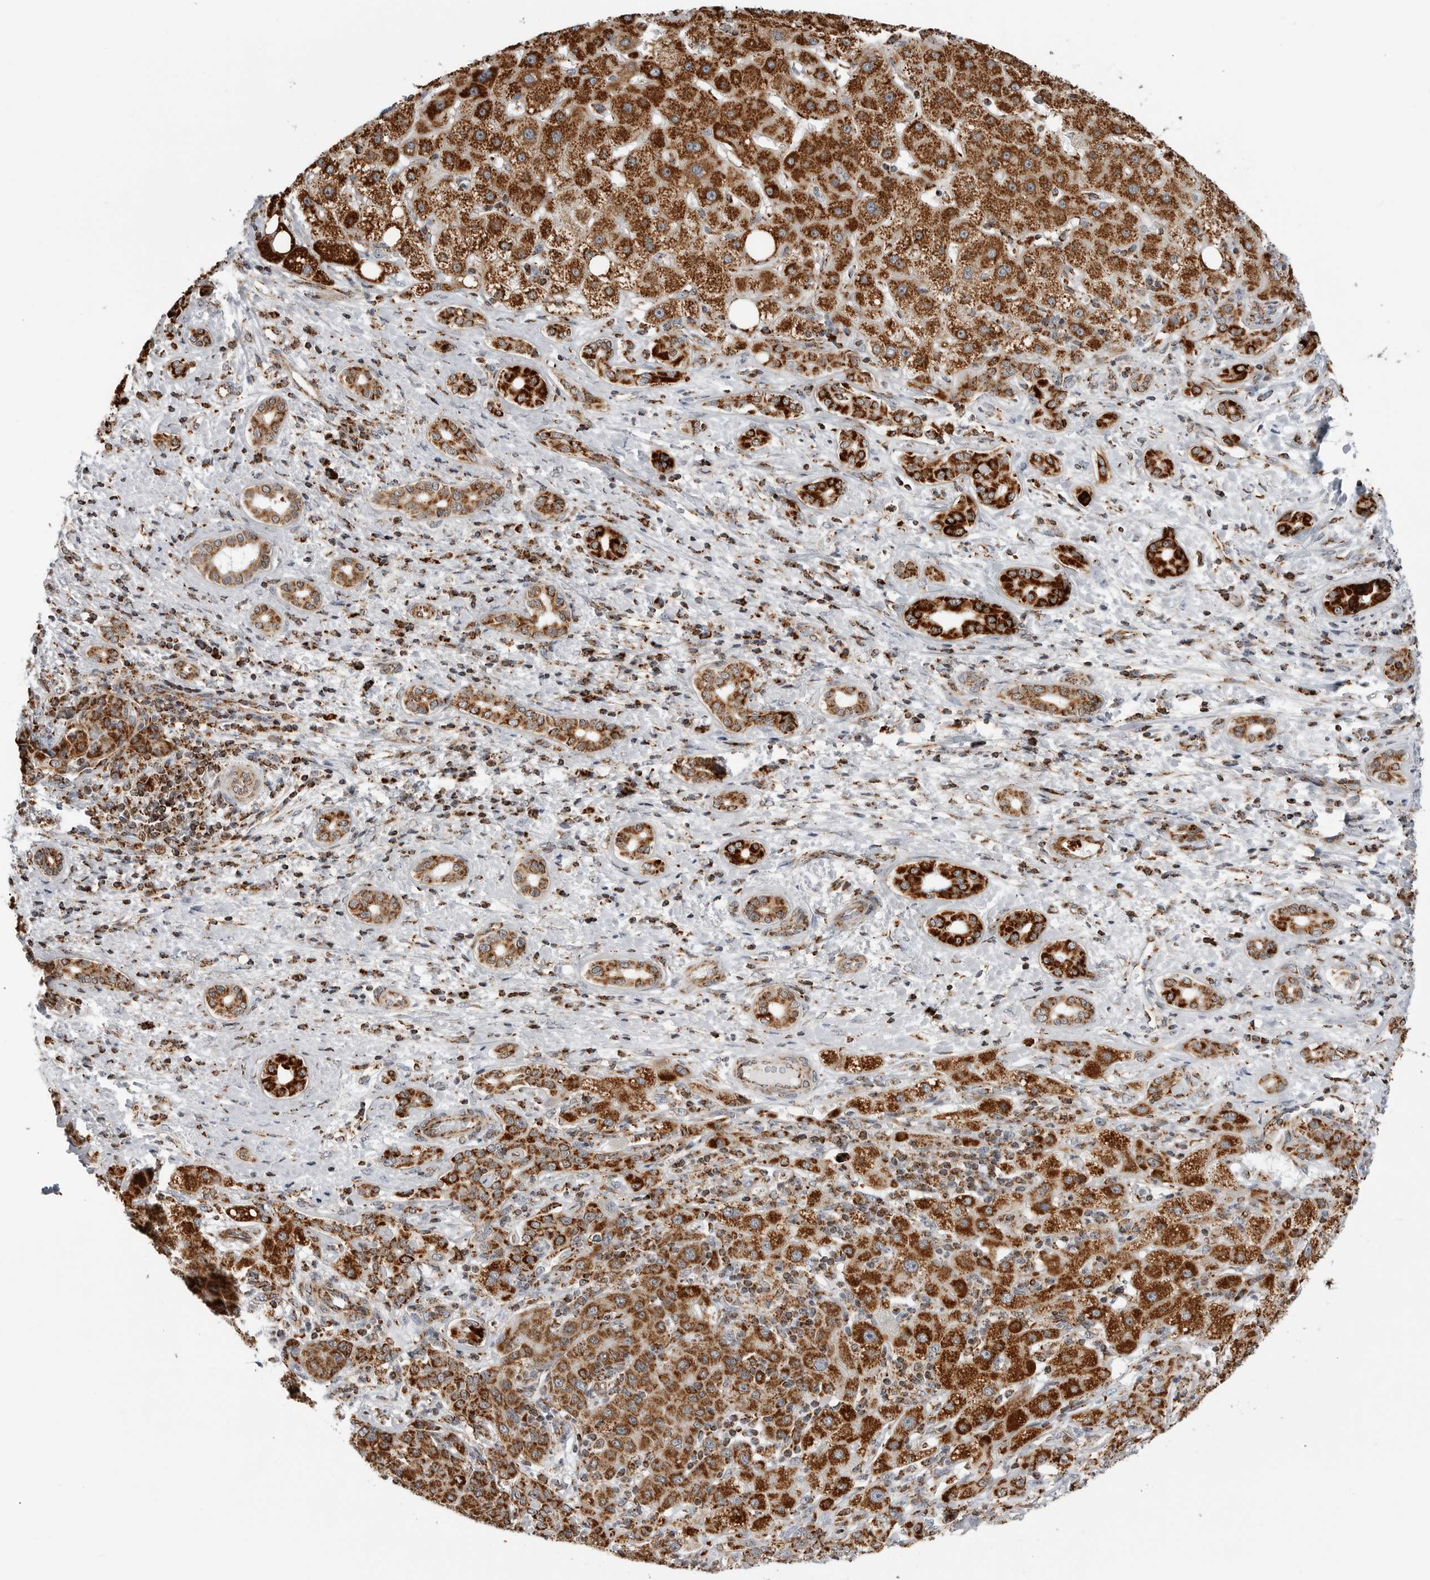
{"staining": {"intensity": "strong", "quantity": ">75%", "location": "cytoplasmic/membranous"}, "tissue": "liver cancer", "cell_type": "Tumor cells", "image_type": "cancer", "snomed": [{"axis": "morphology", "description": "Carcinoma, Hepatocellular, NOS"}, {"axis": "topography", "description": "Liver"}], "caption": "Liver hepatocellular carcinoma was stained to show a protein in brown. There is high levels of strong cytoplasmic/membranous staining in approximately >75% of tumor cells.", "gene": "COX5A", "patient": {"sex": "male", "age": 65}}